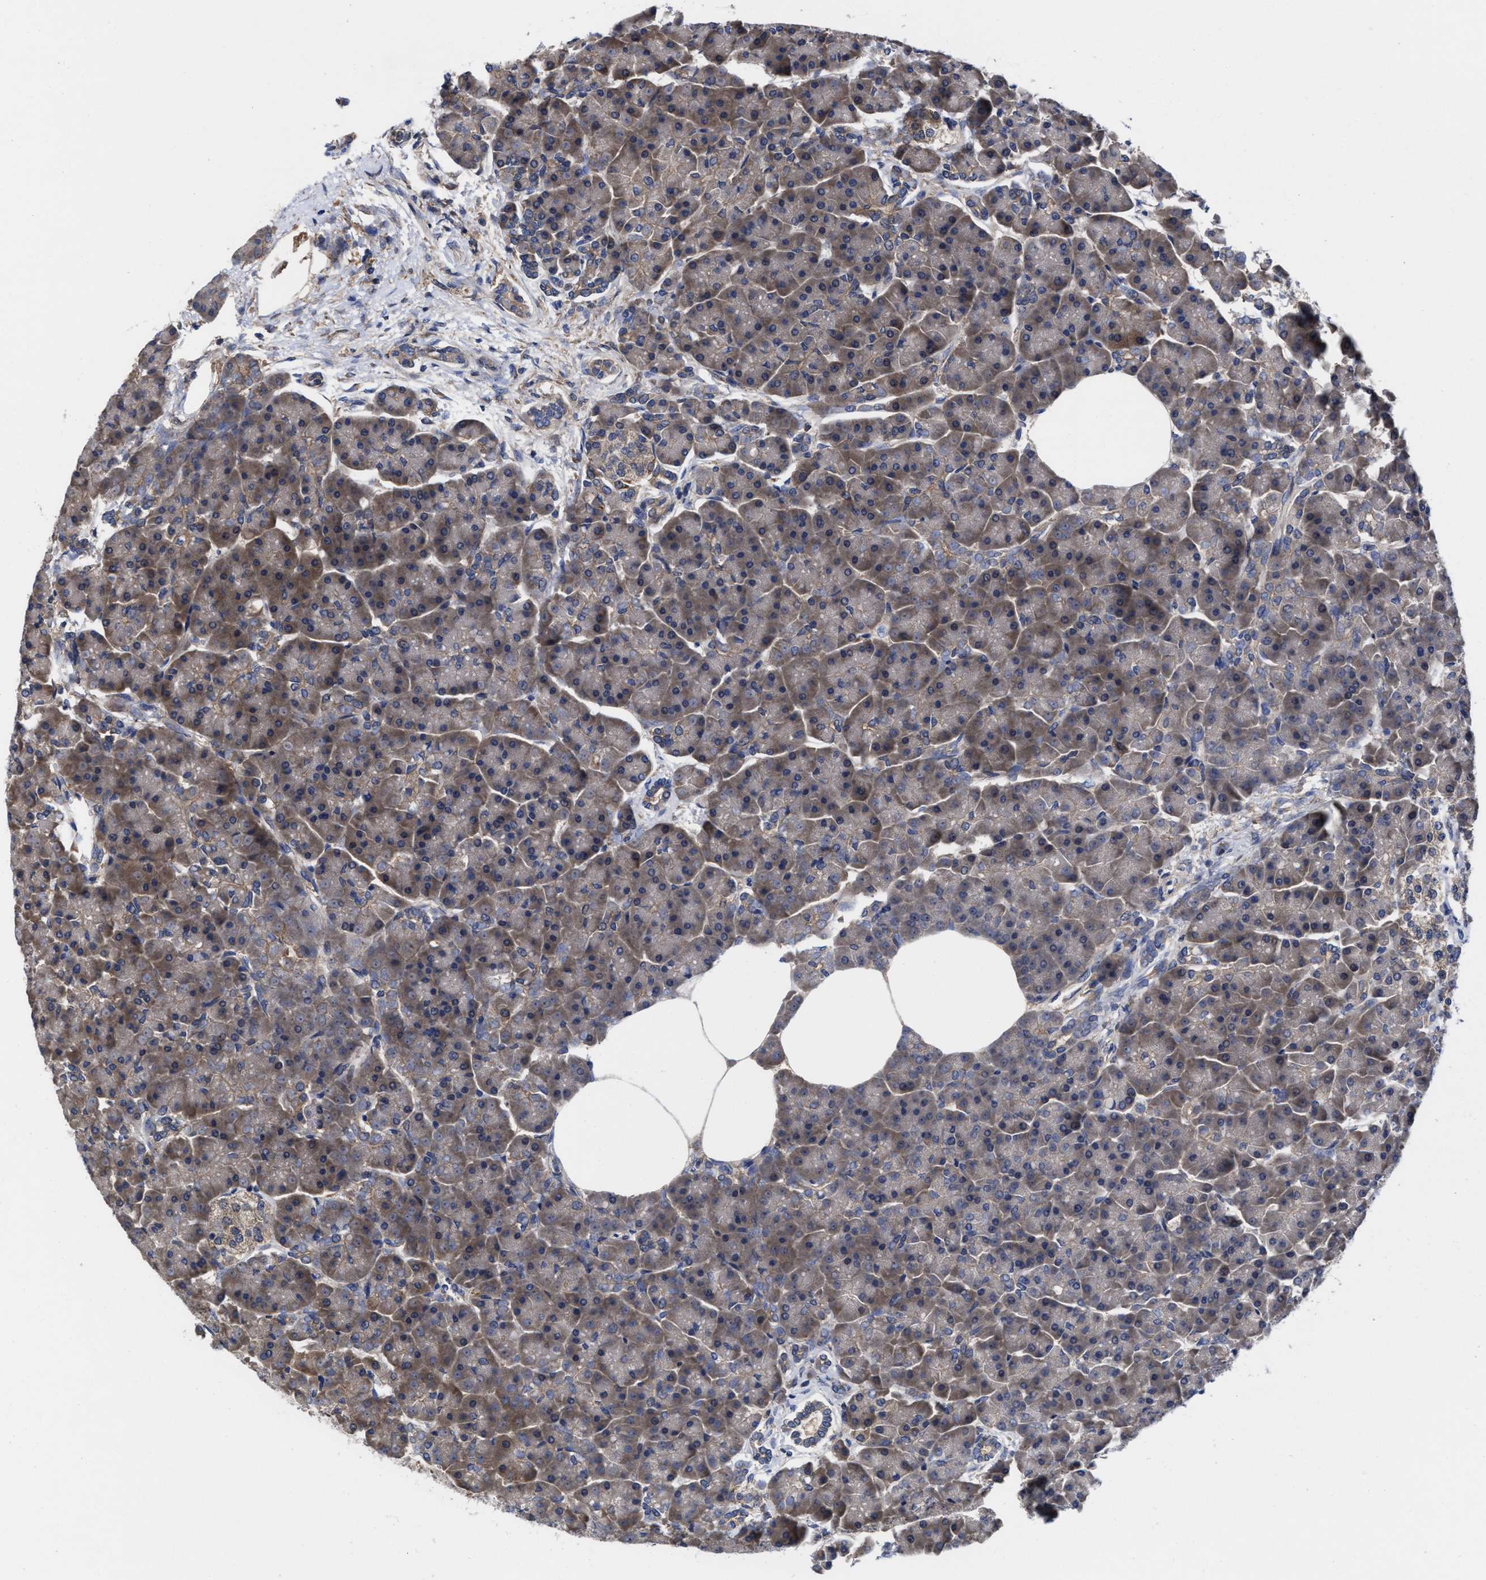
{"staining": {"intensity": "moderate", "quantity": ">75%", "location": "cytoplasmic/membranous"}, "tissue": "pancreas", "cell_type": "Exocrine glandular cells", "image_type": "normal", "snomed": [{"axis": "morphology", "description": "Normal tissue, NOS"}, {"axis": "topography", "description": "Pancreas"}], "caption": "Immunohistochemistry (IHC) (DAB (3,3'-diaminobenzidine)) staining of unremarkable pancreas exhibits moderate cytoplasmic/membranous protein expression in about >75% of exocrine glandular cells. (IHC, brightfield microscopy, high magnification).", "gene": "TXNDC17", "patient": {"sex": "female", "age": 70}}